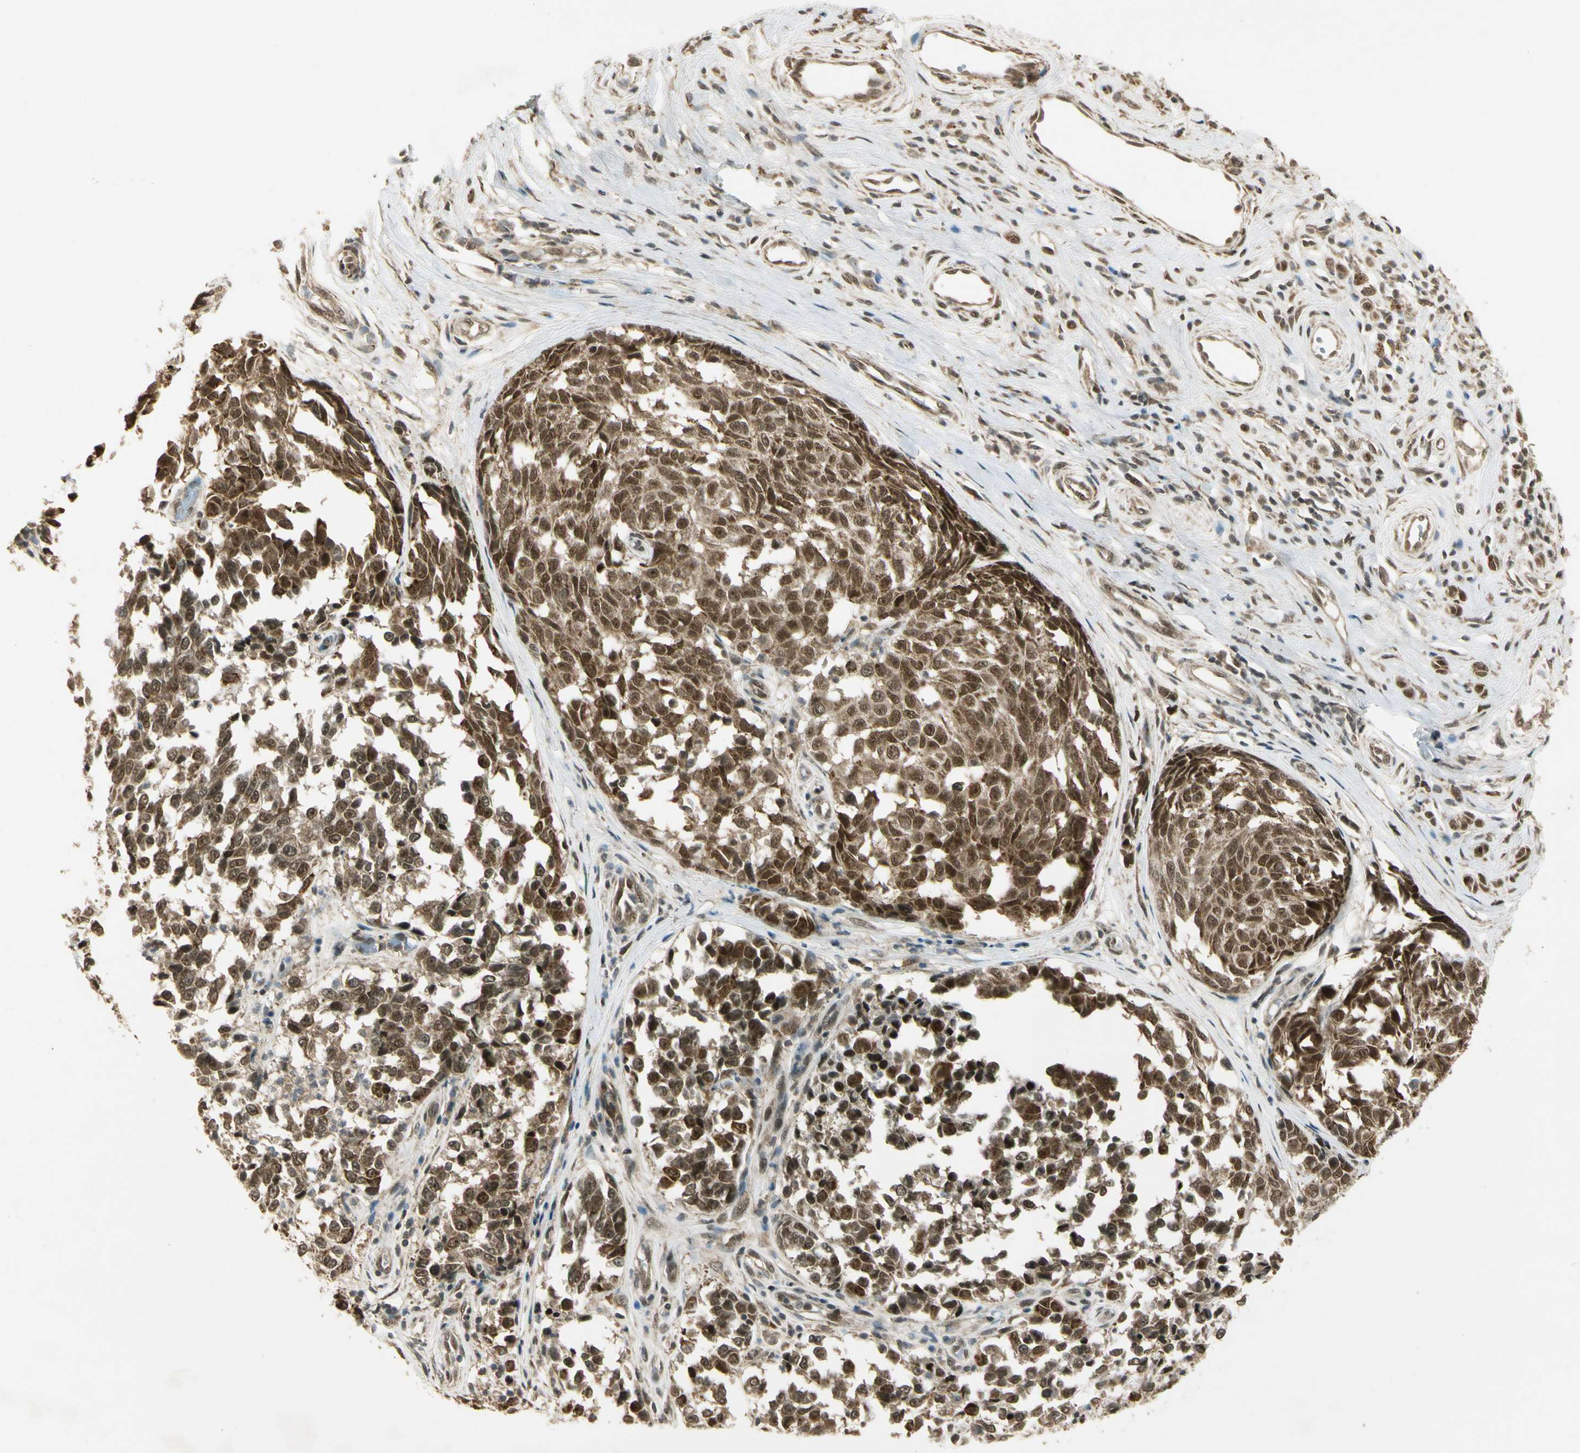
{"staining": {"intensity": "moderate", "quantity": ">75%", "location": "cytoplasmic/membranous,nuclear"}, "tissue": "melanoma", "cell_type": "Tumor cells", "image_type": "cancer", "snomed": [{"axis": "morphology", "description": "Malignant melanoma, NOS"}, {"axis": "topography", "description": "Skin"}], "caption": "Immunohistochemical staining of melanoma demonstrates medium levels of moderate cytoplasmic/membranous and nuclear protein staining in about >75% of tumor cells. The protein is shown in brown color, while the nuclei are stained blue.", "gene": "ZNF135", "patient": {"sex": "female", "age": 64}}